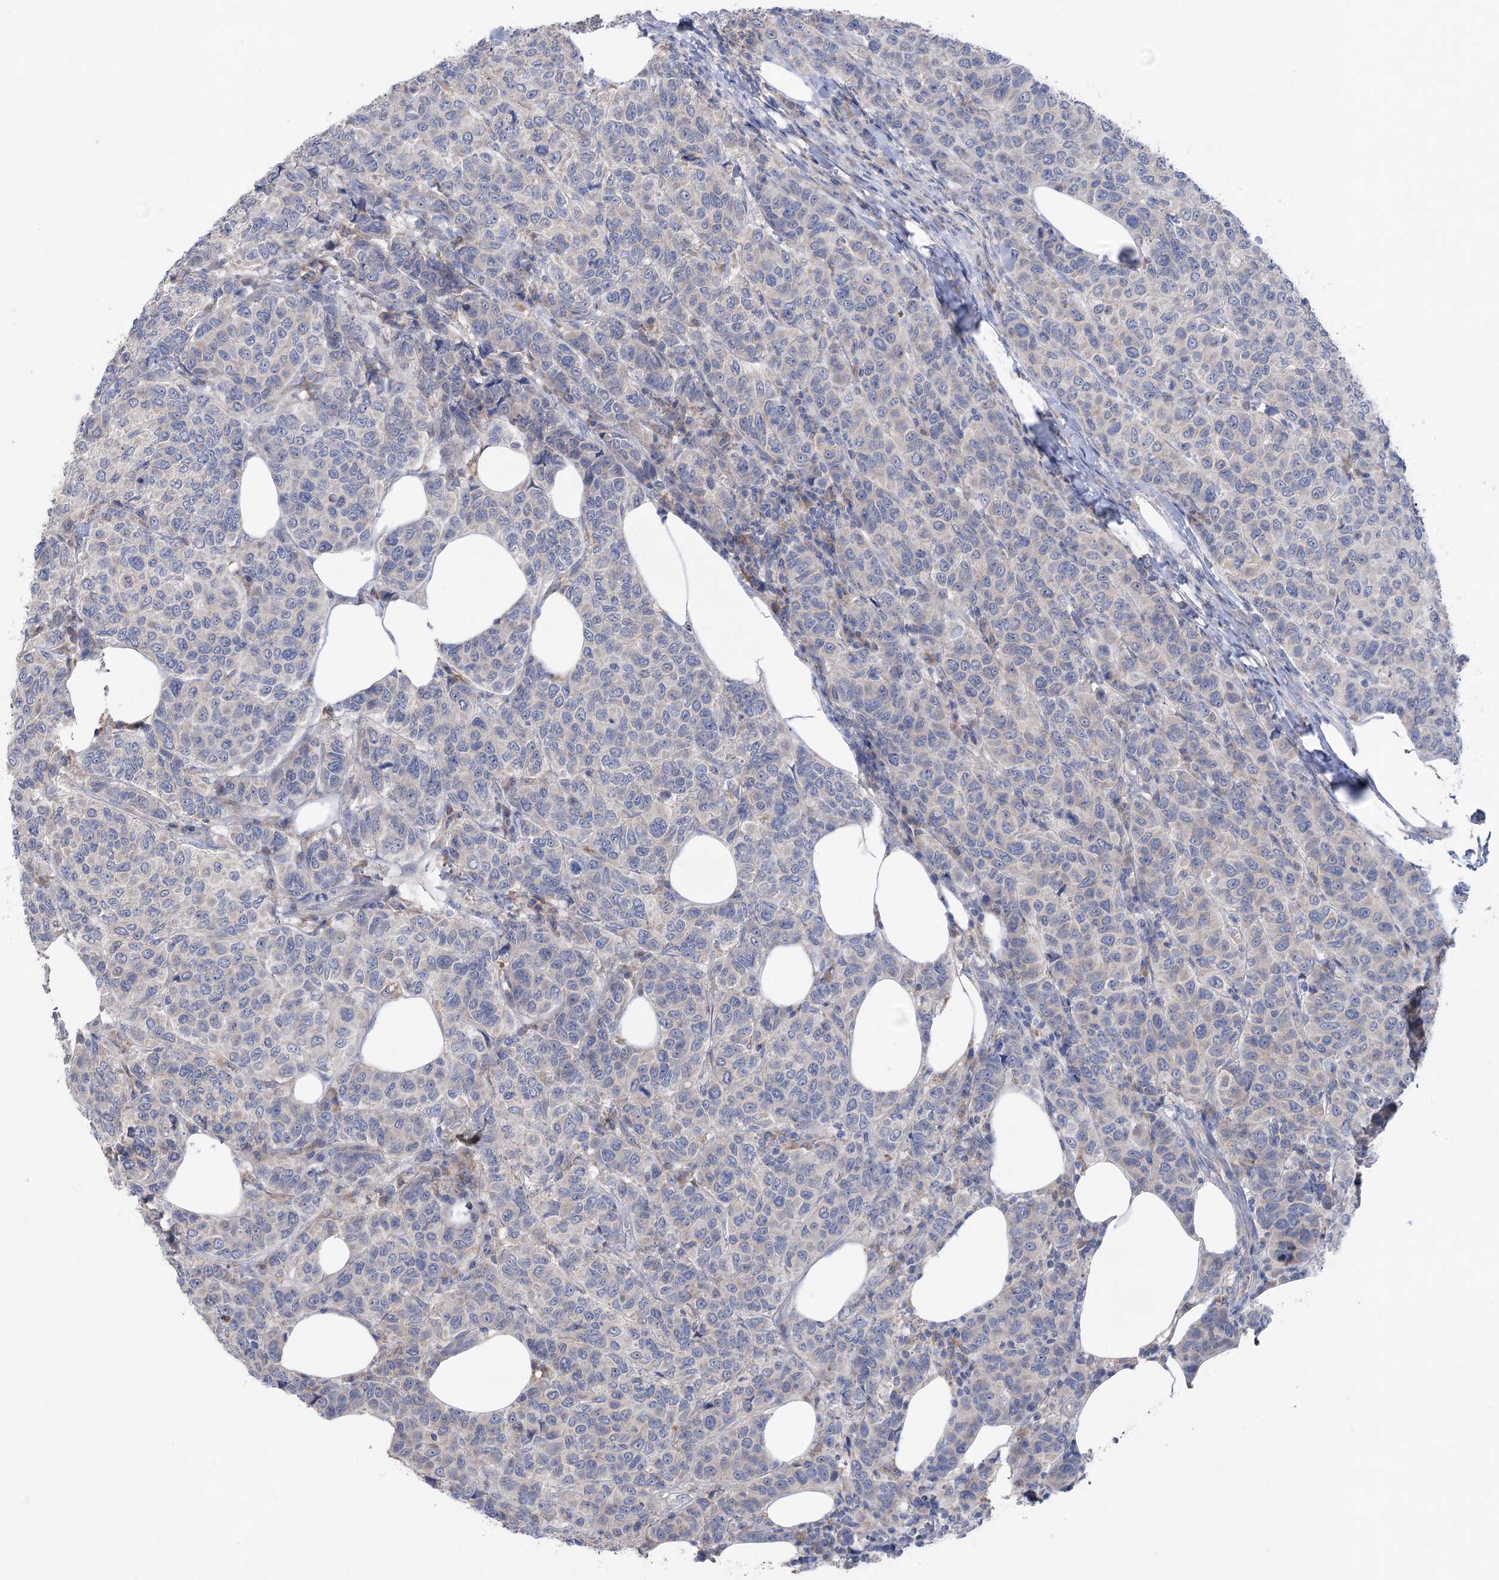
{"staining": {"intensity": "negative", "quantity": "none", "location": "none"}, "tissue": "breast cancer", "cell_type": "Tumor cells", "image_type": "cancer", "snomed": [{"axis": "morphology", "description": "Duct carcinoma"}, {"axis": "topography", "description": "Breast"}], "caption": "Histopathology image shows no significant protein expression in tumor cells of breast invasive ductal carcinoma.", "gene": "MTCH2", "patient": {"sex": "female", "age": 55}}